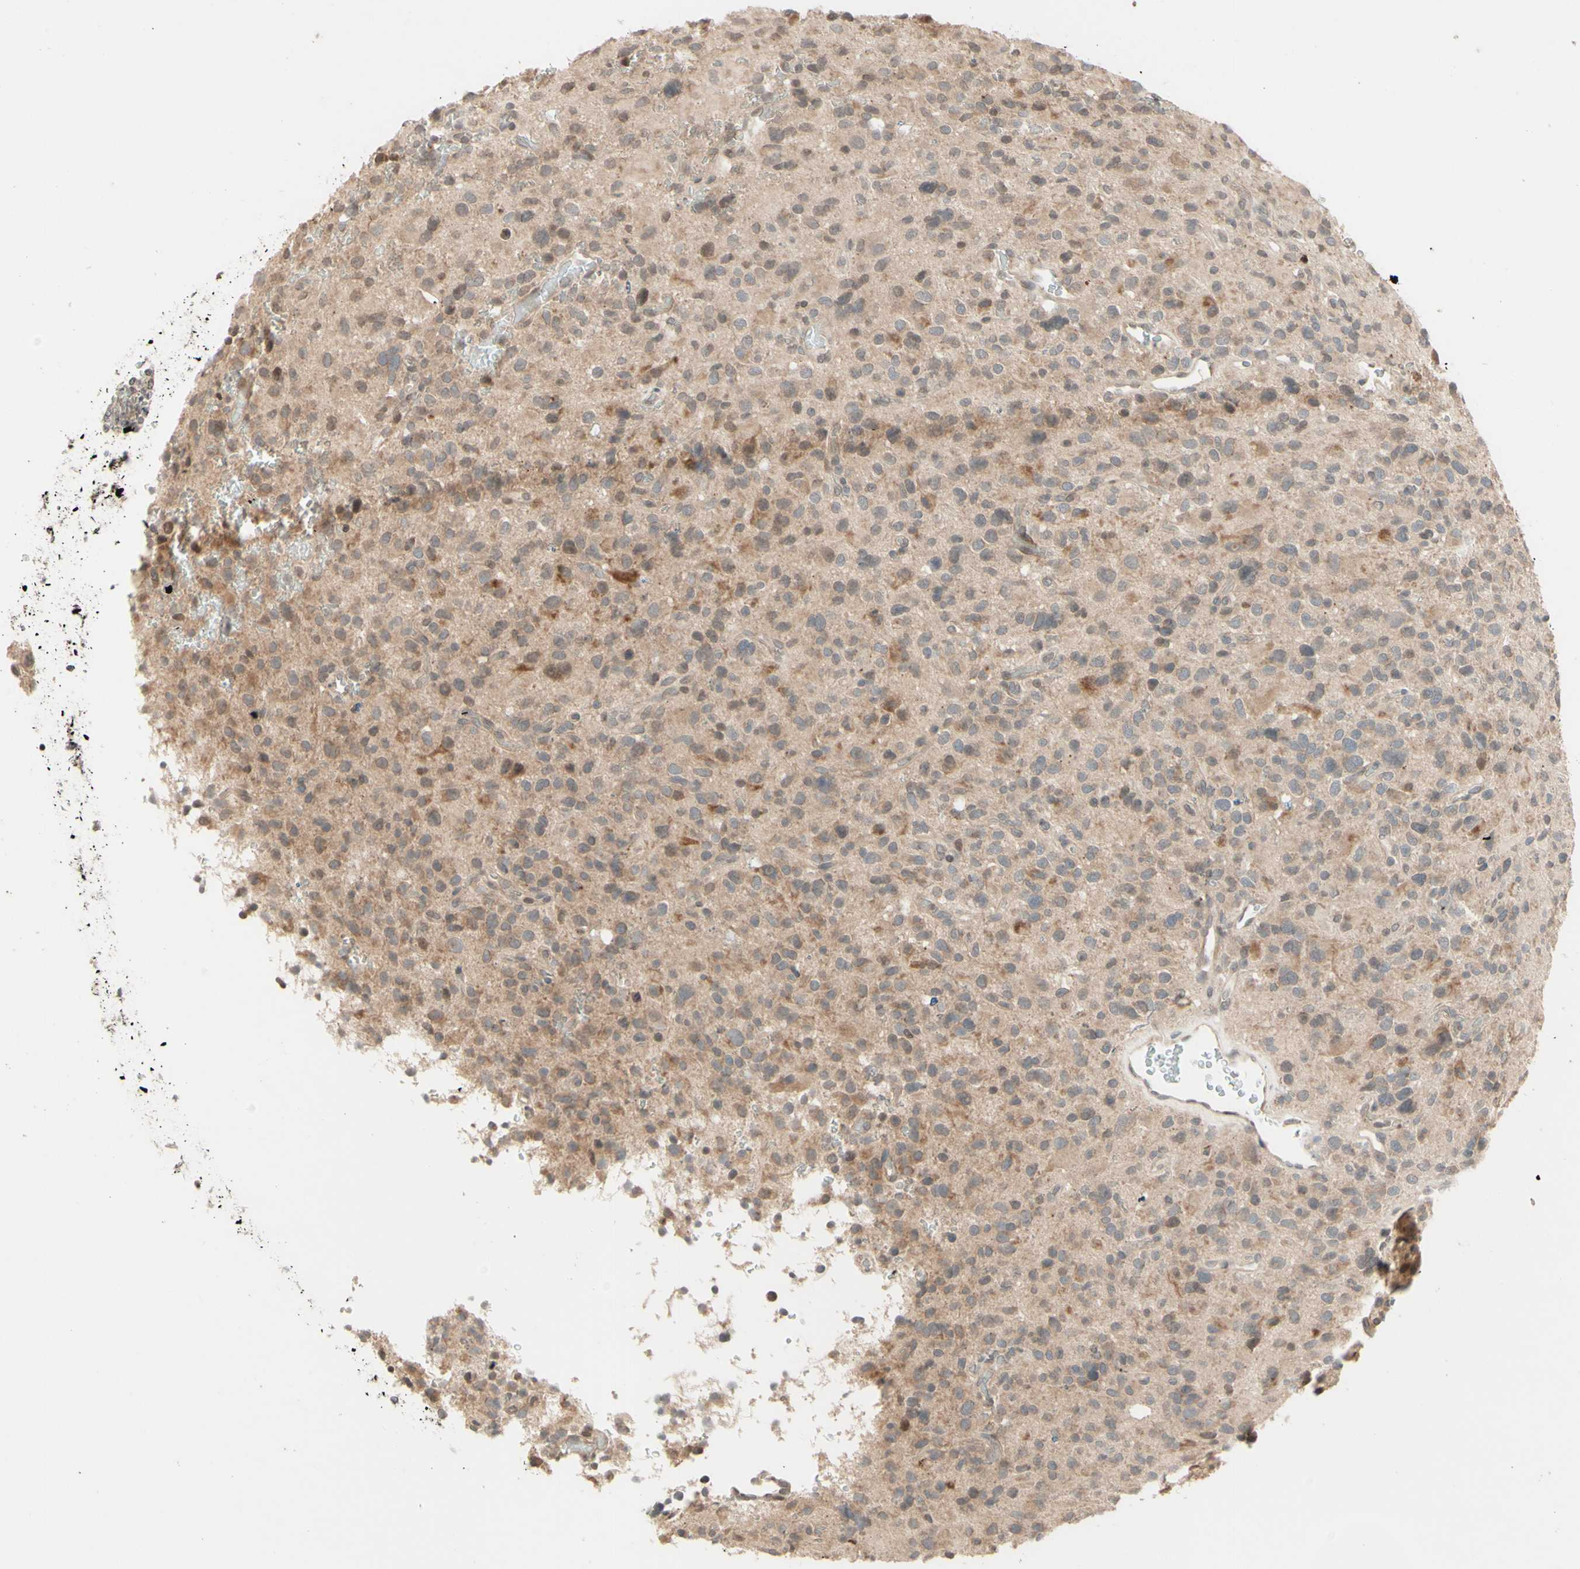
{"staining": {"intensity": "moderate", "quantity": "<25%", "location": "cytoplasmic/membranous"}, "tissue": "glioma", "cell_type": "Tumor cells", "image_type": "cancer", "snomed": [{"axis": "morphology", "description": "Glioma, malignant, High grade"}, {"axis": "topography", "description": "Brain"}], "caption": "A low amount of moderate cytoplasmic/membranous expression is seen in about <25% of tumor cells in glioma tissue. The staining was performed using DAB to visualize the protein expression in brown, while the nuclei were stained in blue with hematoxylin (Magnification: 20x).", "gene": "ZW10", "patient": {"sex": "male", "age": 48}}